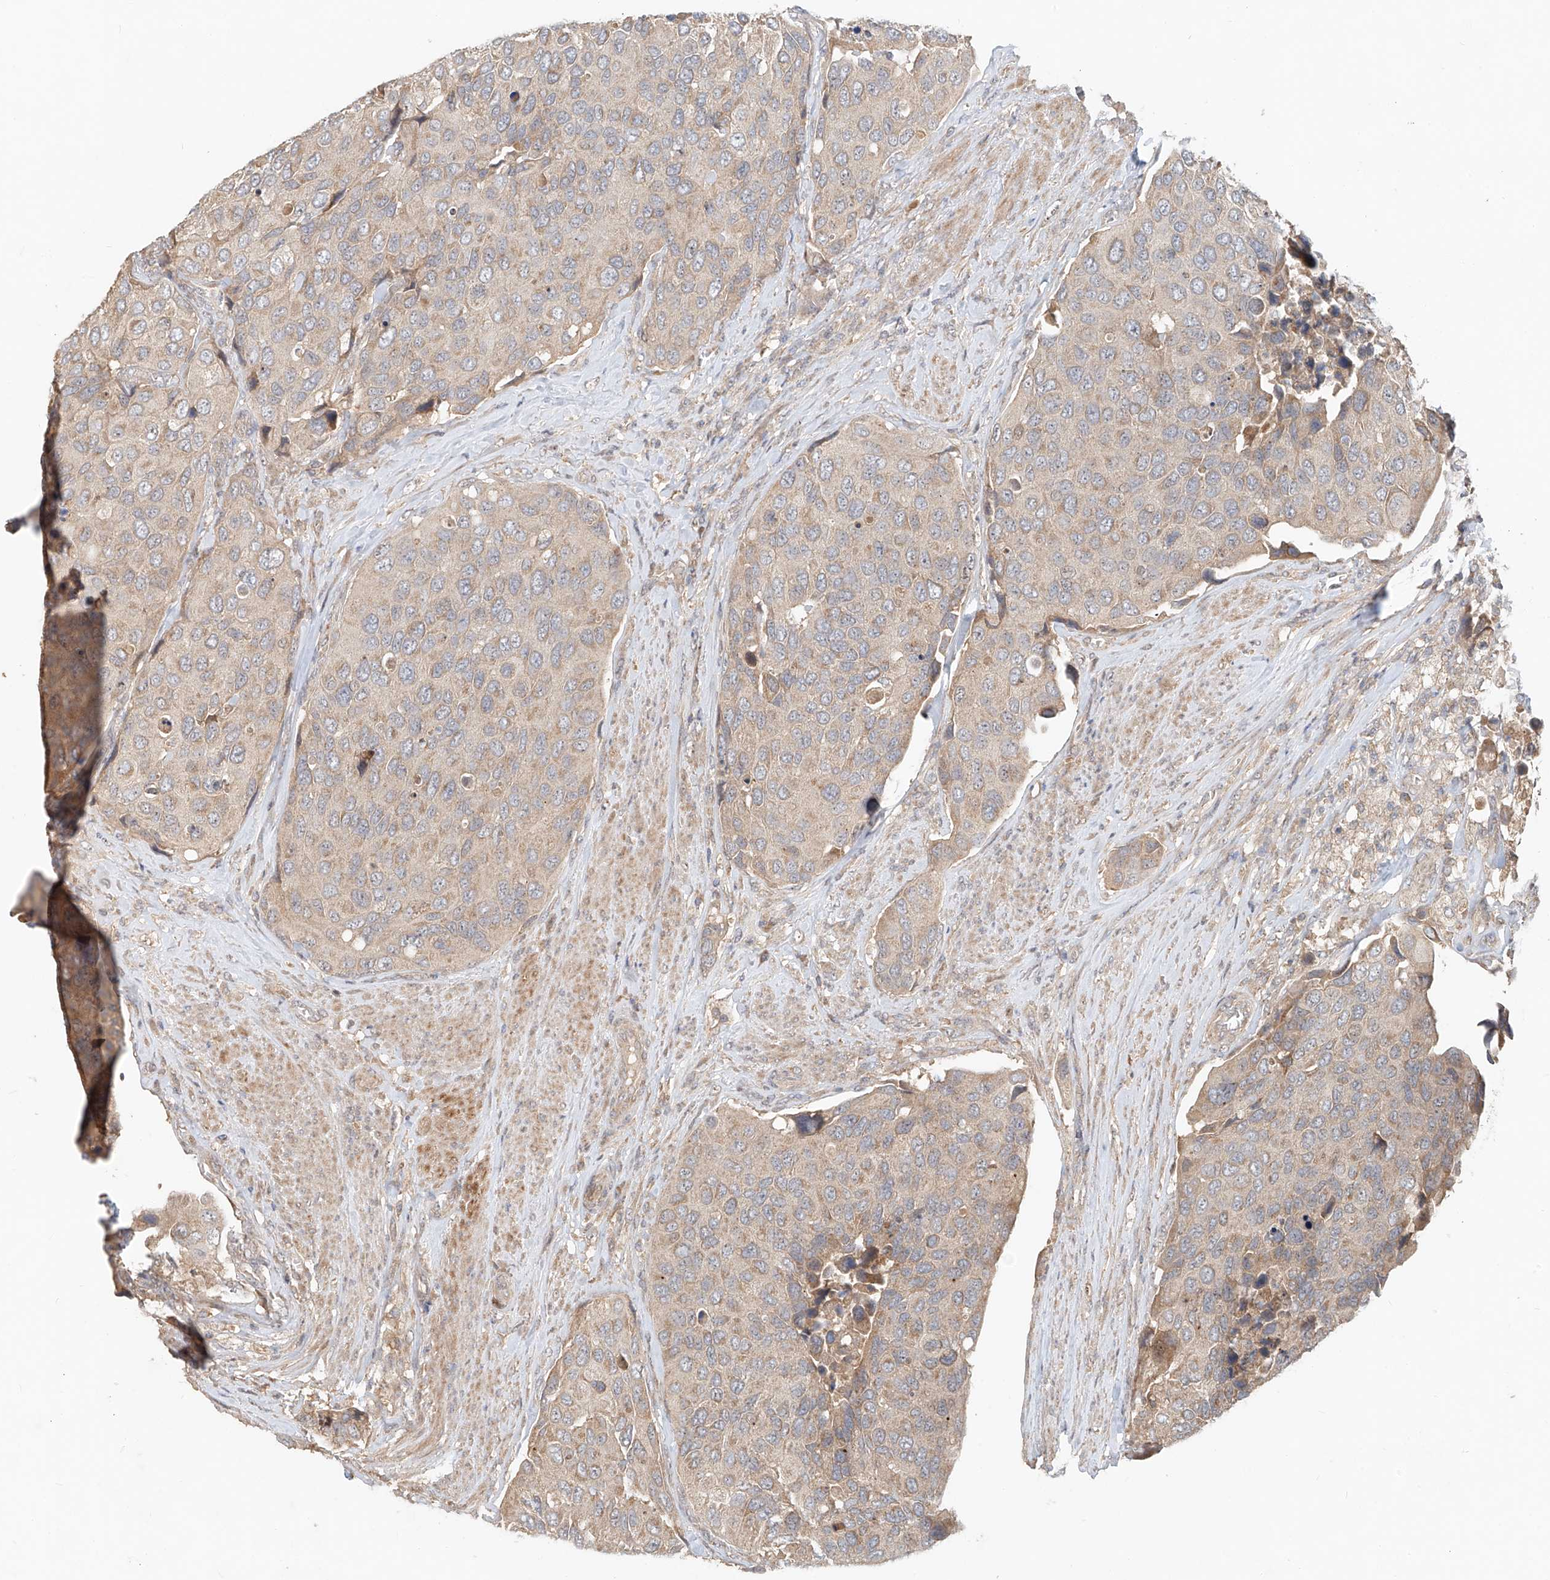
{"staining": {"intensity": "weak", "quantity": "<25%", "location": "cytoplasmic/membranous"}, "tissue": "urothelial cancer", "cell_type": "Tumor cells", "image_type": "cancer", "snomed": [{"axis": "morphology", "description": "Urothelial carcinoma, High grade"}, {"axis": "topography", "description": "Urinary bladder"}], "caption": "Urothelial cancer was stained to show a protein in brown. There is no significant positivity in tumor cells. (Brightfield microscopy of DAB (3,3'-diaminobenzidine) immunohistochemistry at high magnification).", "gene": "TMEM61", "patient": {"sex": "male", "age": 74}}